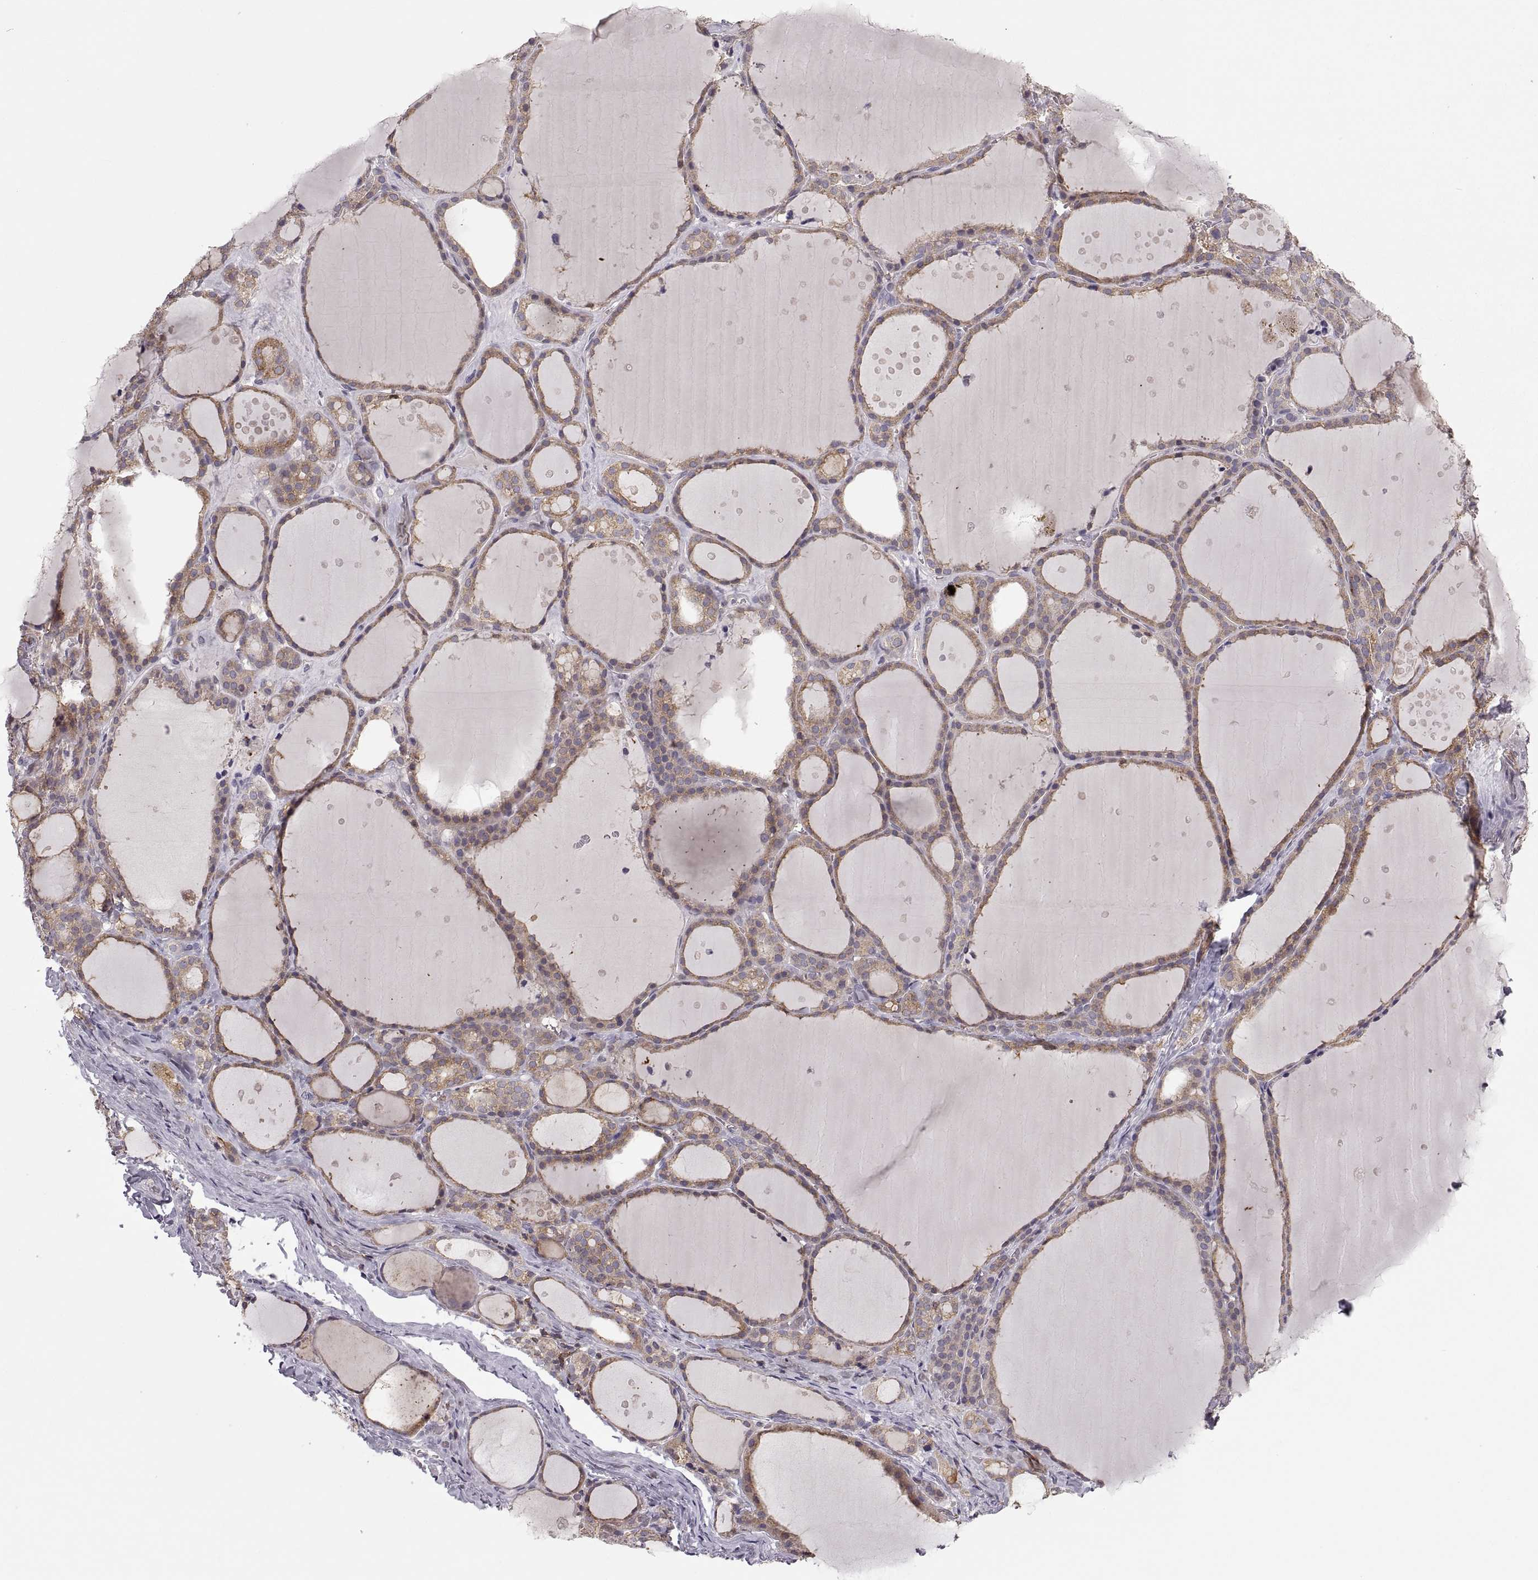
{"staining": {"intensity": "moderate", "quantity": "25%-75%", "location": "cytoplasmic/membranous"}, "tissue": "thyroid gland", "cell_type": "Glandular cells", "image_type": "normal", "snomed": [{"axis": "morphology", "description": "Normal tissue, NOS"}, {"axis": "topography", "description": "Thyroid gland"}], "caption": "This is an image of immunohistochemistry (IHC) staining of benign thyroid gland, which shows moderate staining in the cytoplasmic/membranous of glandular cells.", "gene": "EZR", "patient": {"sex": "male", "age": 68}}